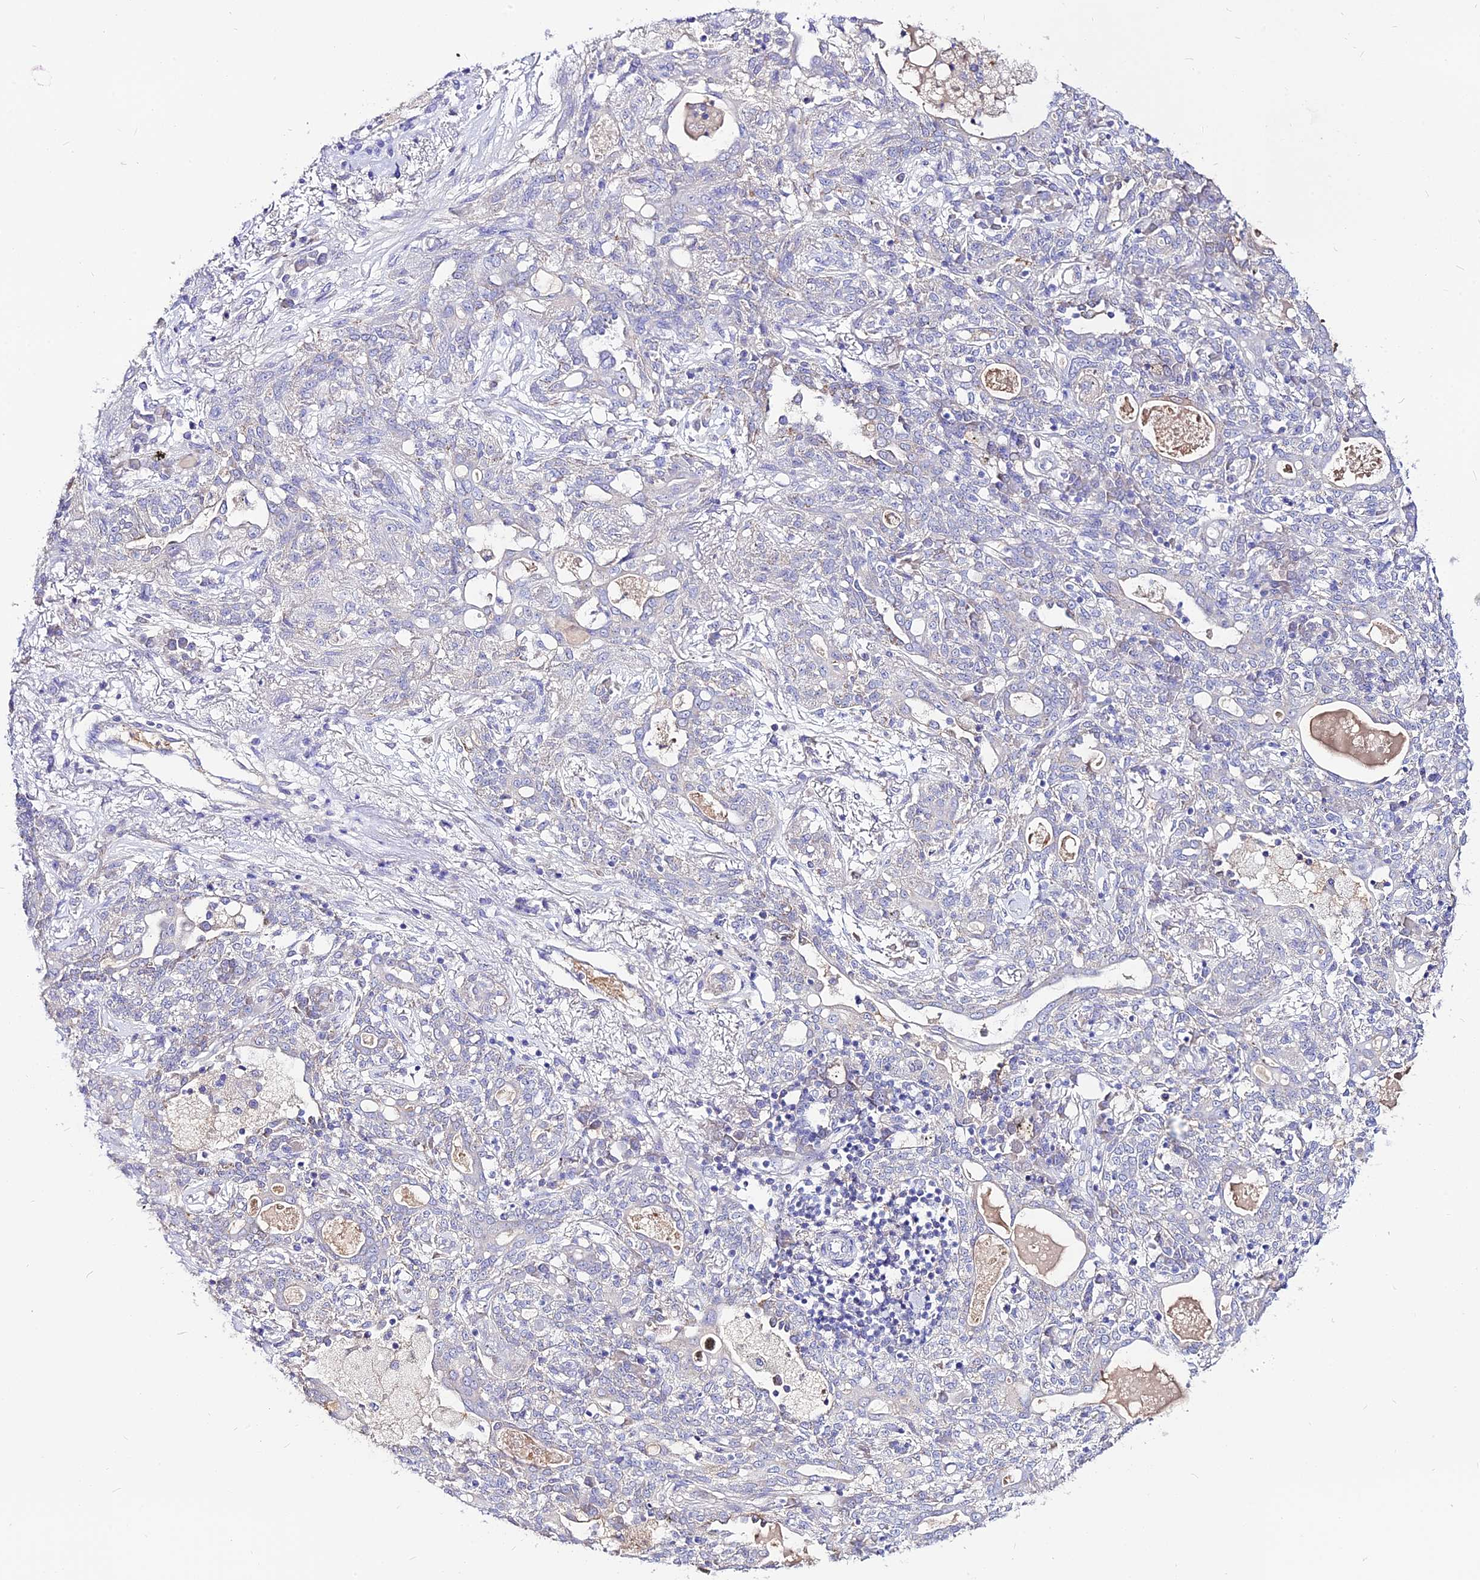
{"staining": {"intensity": "negative", "quantity": "none", "location": "none"}, "tissue": "lung cancer", "cell_type": "Tumor cells", "image_type": "cancer", "snomed": [{"axis": "morphology", "description": "Squamous cell carcinoma, NOS"}, {"axis": "topography", "description": "Lung"}], "caption": "Immunohistochemistry micrograph of neoplastic tissue: lung cancer stained with DAB (3,3'-diaminobenzidine) exhibits no significant protein staining in tumor cells.", "gene": "CZIB", "patient": {"sex": "female", "age": 70}}